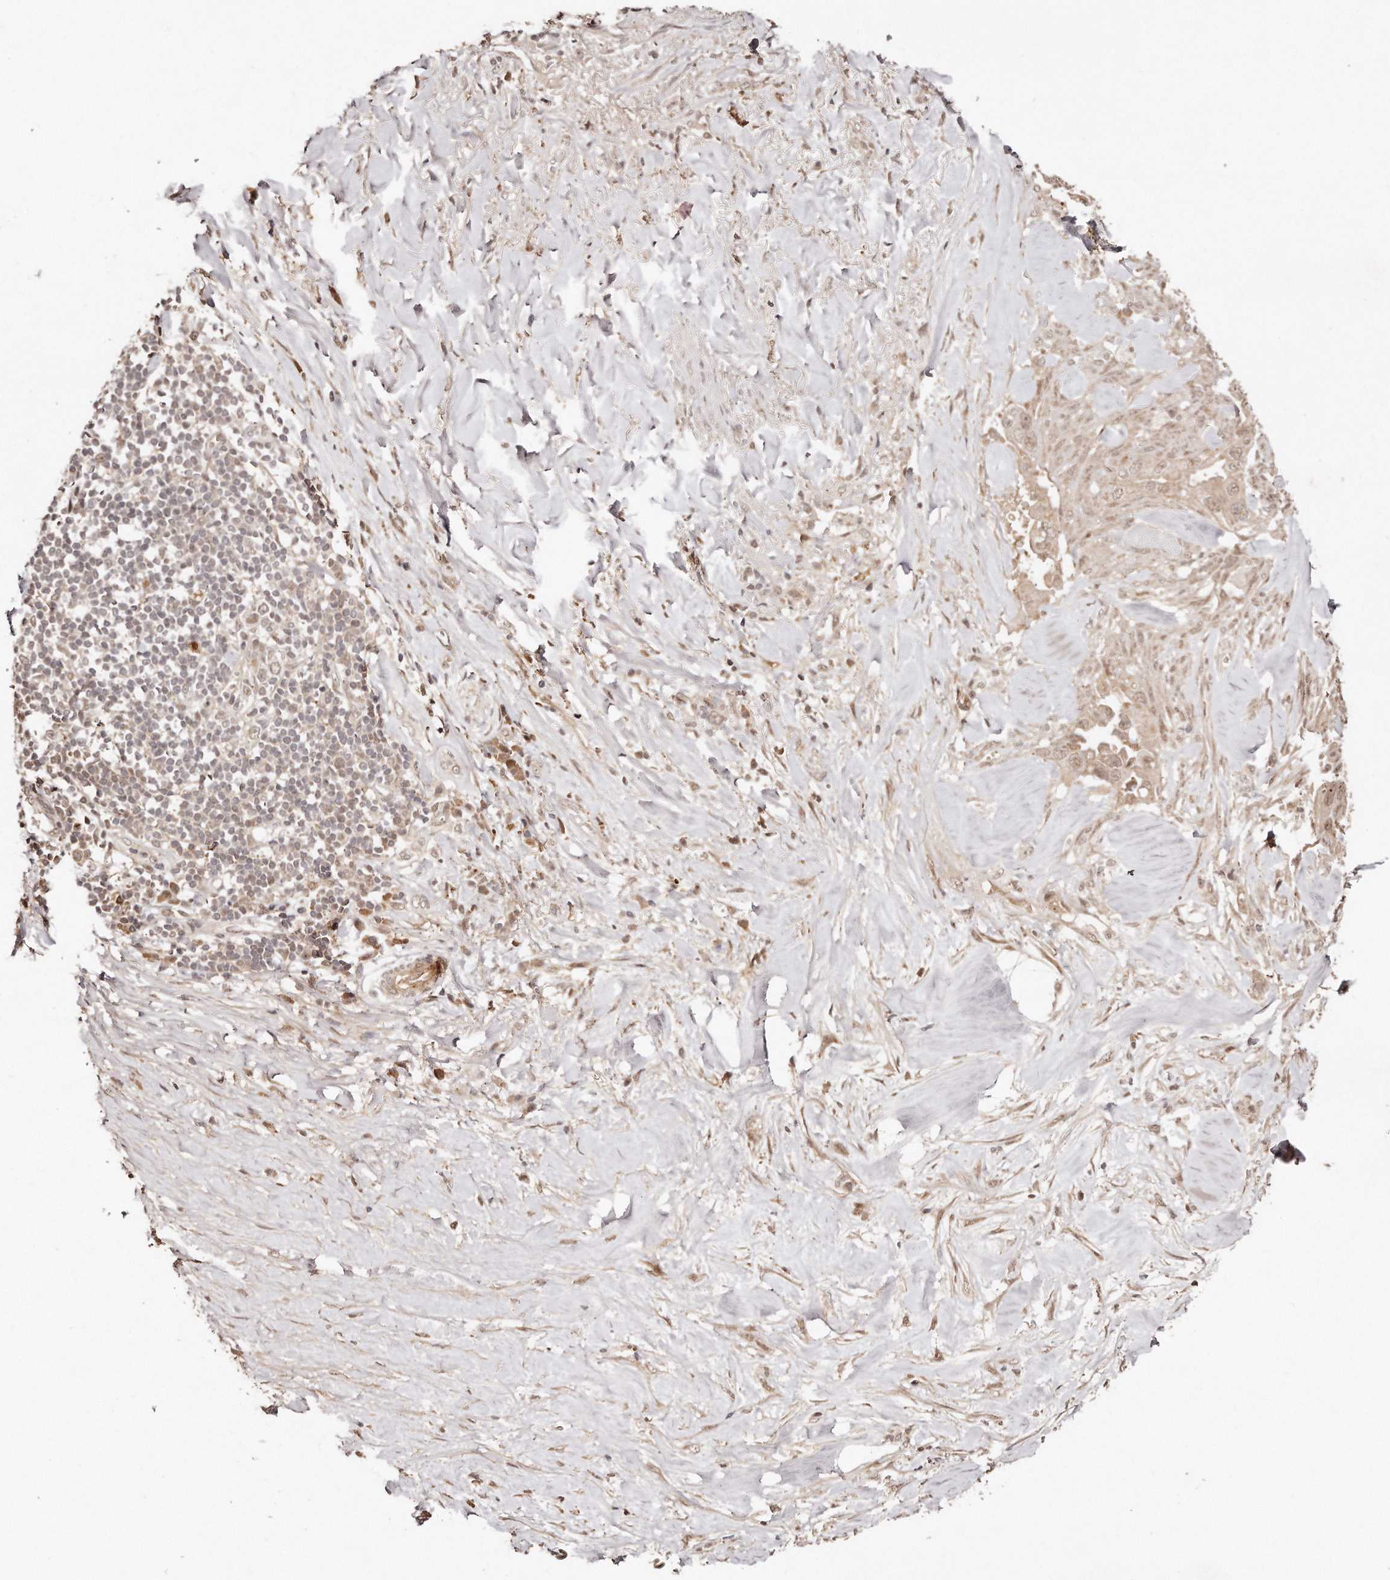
{"staining": {"intensity": "weak", "quantity": ">75%", "location": "cytoplasmic/membranous,nuclear"}, "tissue": "pancreatic cancer", "cell_type": "Tumor cells", "image_type": "cancer", "snomed": [{"axis": "morphology", "description": "Inflammation, NOS"}, {"axis": "morphology", "description": "Adenocarcinoma, NOS"}, {"axis": "topography", "description": "Pancreas"}], "caption": "Weak cytoplasmic/membranous and nuclear expression is appreciated in approximately >75% of tumor cells in pancreatic cancer (adenocarcinoma).", "gene": "SOX4", "patient": {"sex": "female", "age": 56}}